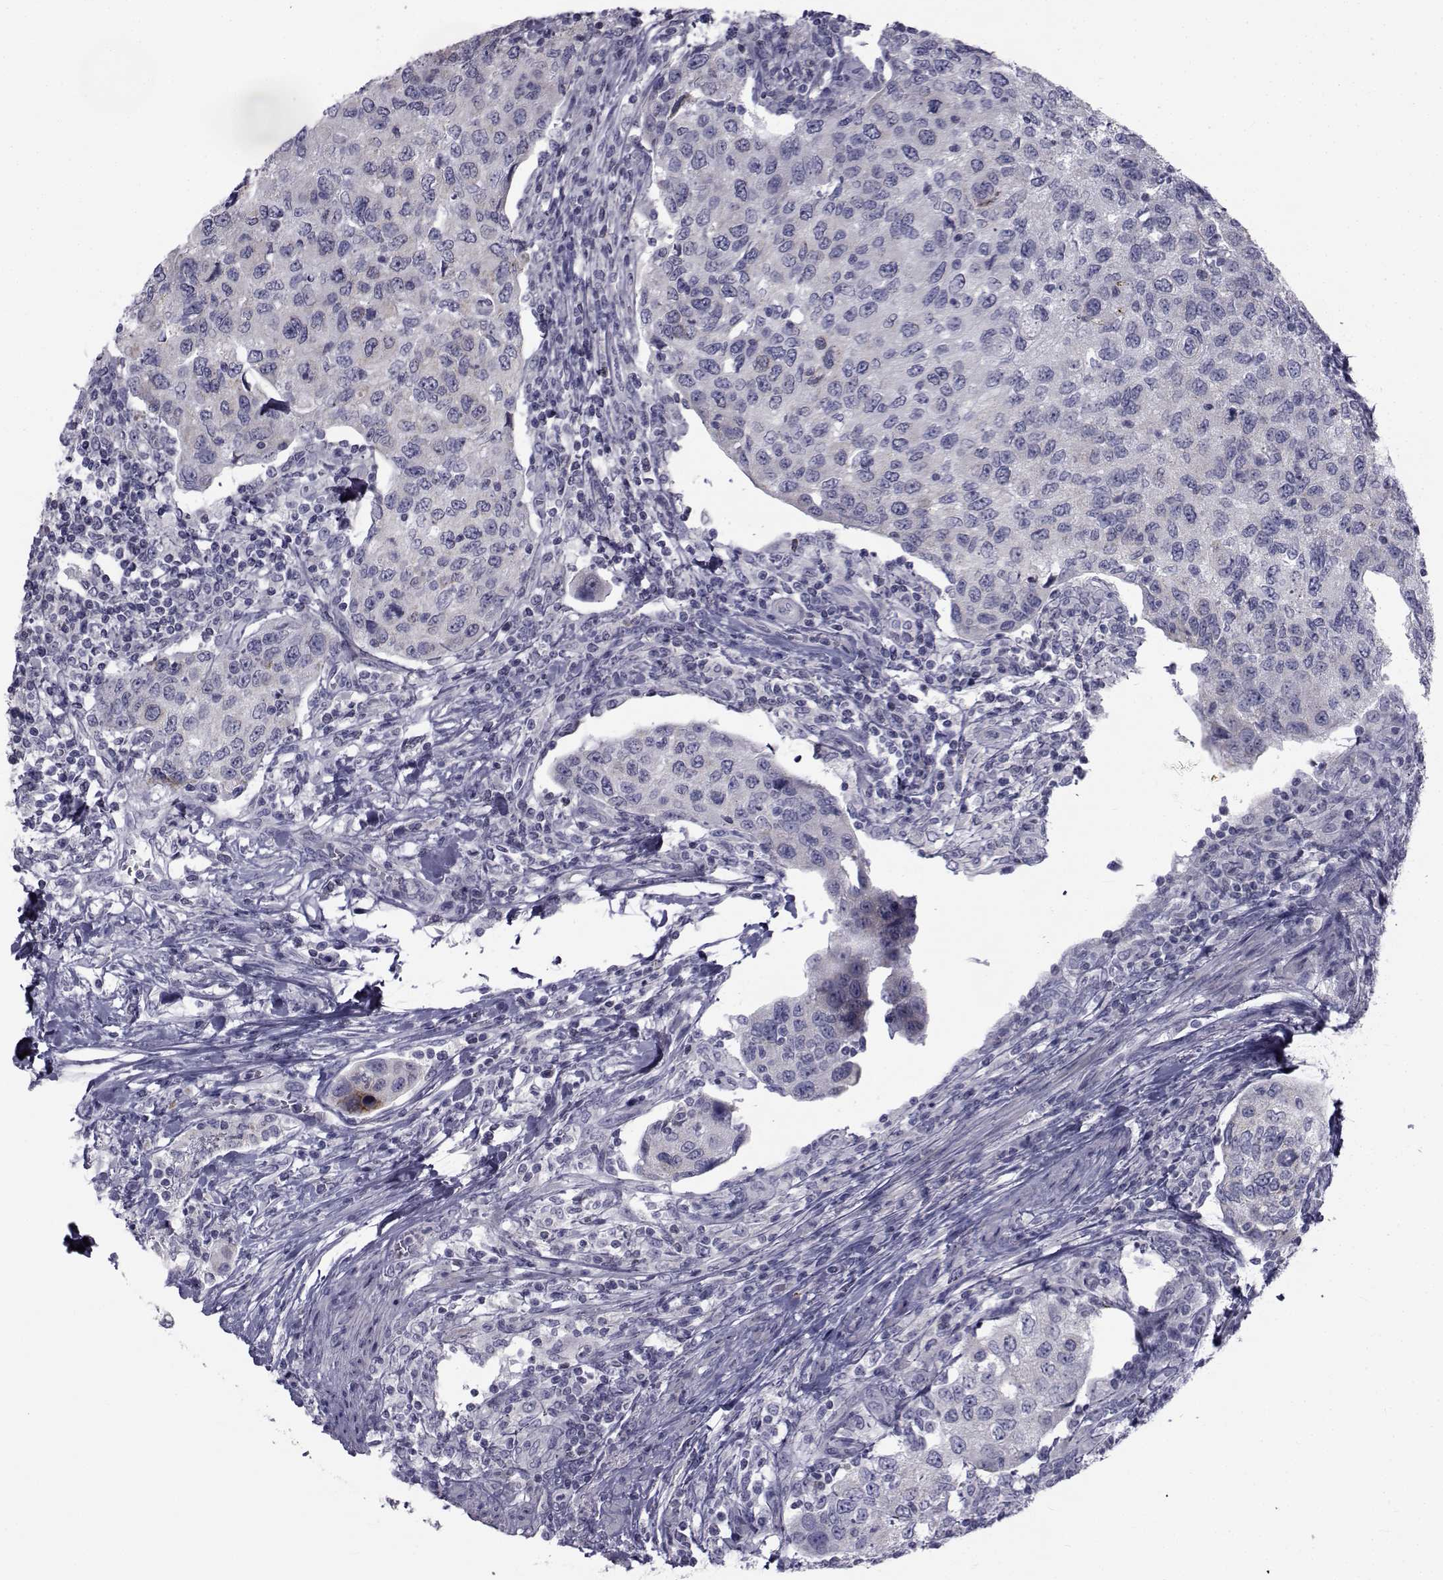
{"staining": {"intensity": "negative", "quantity": "none", "location": "none"}, "tissue": "urothelial cancer", "cell_type": "Tumor cells", "image_type": "cancer", "snomed": [{"axis": "morphology", "description": "Urothelial carcinoma, High grade"}, {"axis": "topography", "description": "Urinary bladder"}], "caption": "Immunohistochemistry image of neoplastic tissue: urothelial cancer stained with DAB shows no significant protein staining in tumor cells.", "gene": "FDXR", "patient": {"sex": "female", "age": 78}}